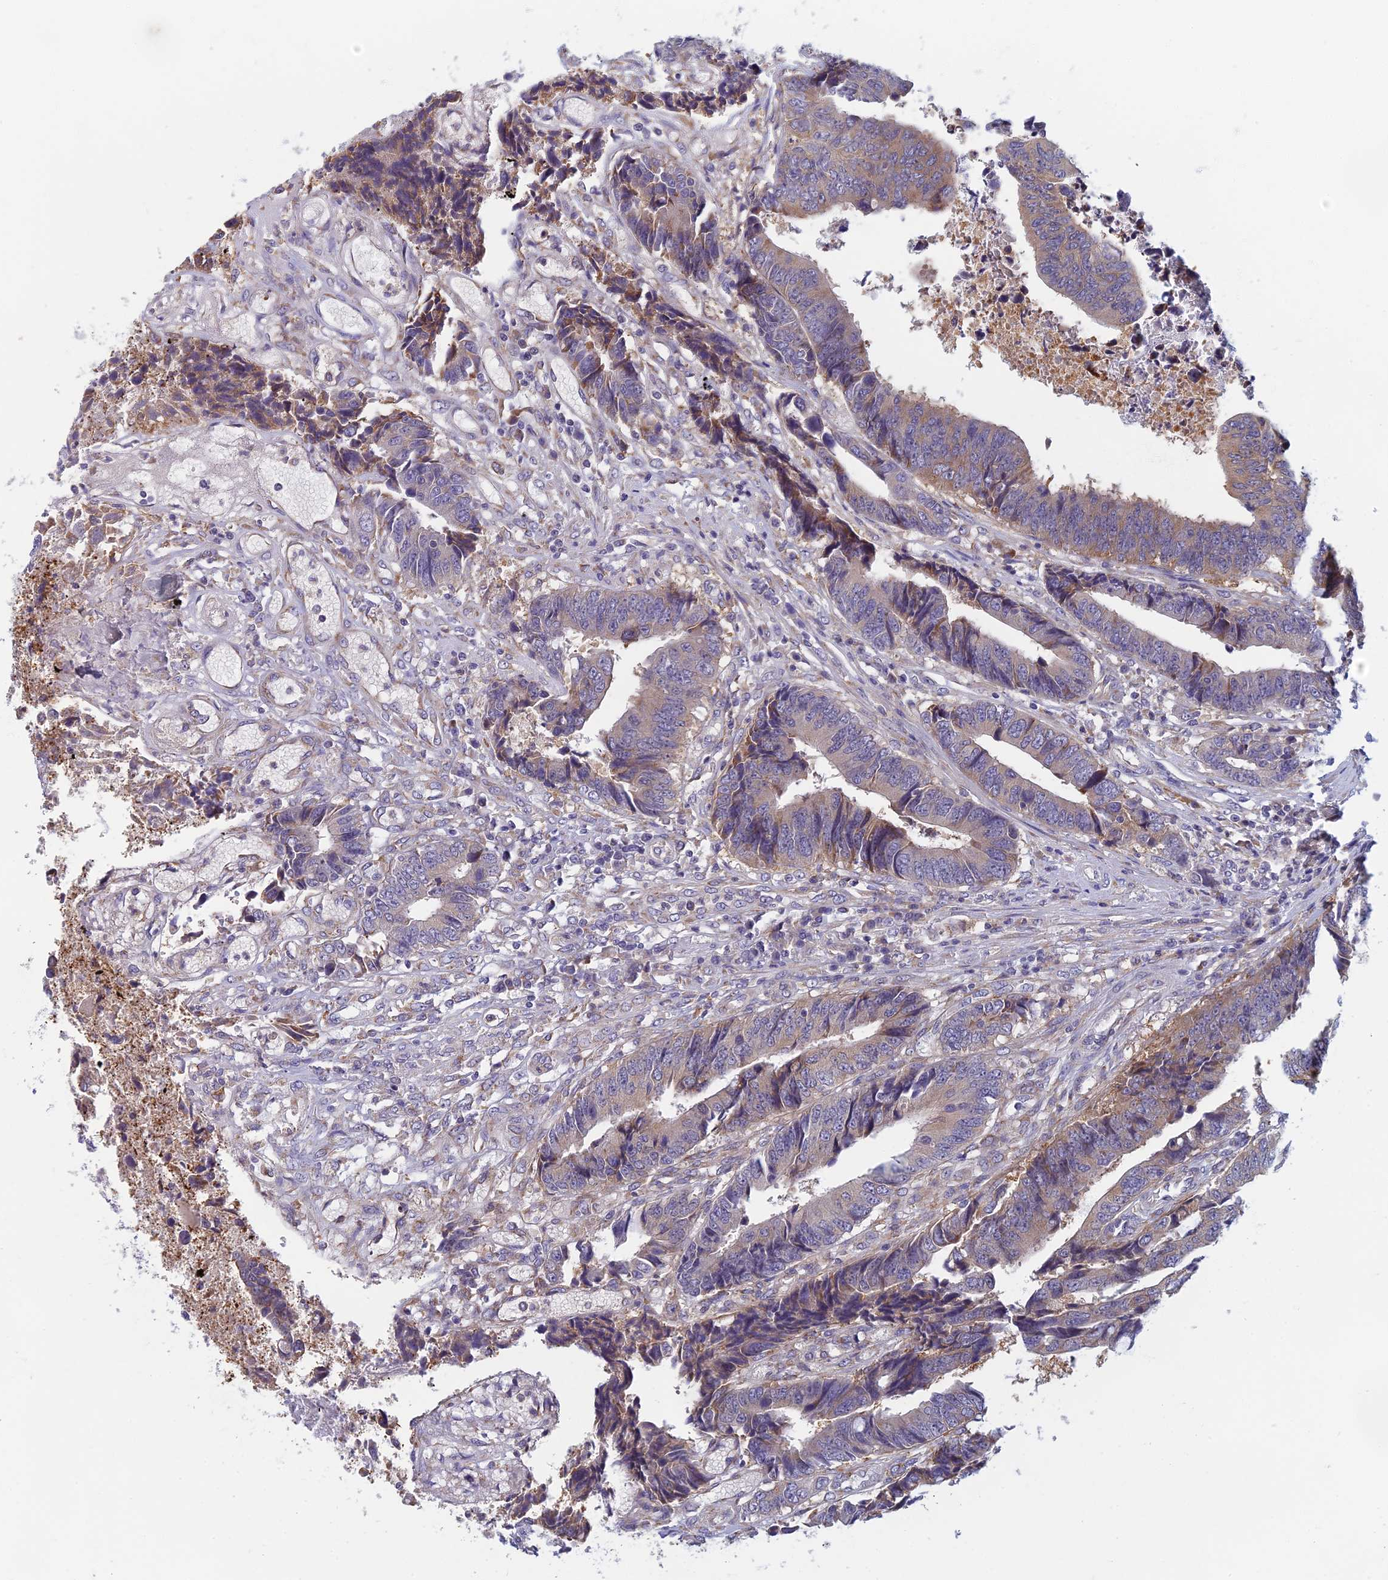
{"staining": {"intensity": "weak", "quantity": "<25%", "location": "cytoplasmic/membranous"}, "tissue": "colorectal cancer", "cell_type": "Tumor cells", "image_type": "cancer", "snomed": [{"axis": "morphology", "description": "Adenocarcinoma, NOS"}, {"axis": "topography", "description": "Rectum"}], "caption": "The micrograph exhibits no significant expression in tumor cells of colorectal adenocarcinoma.", "gene": "DDX51", "patient": {"sex": "male", "age": 84}}